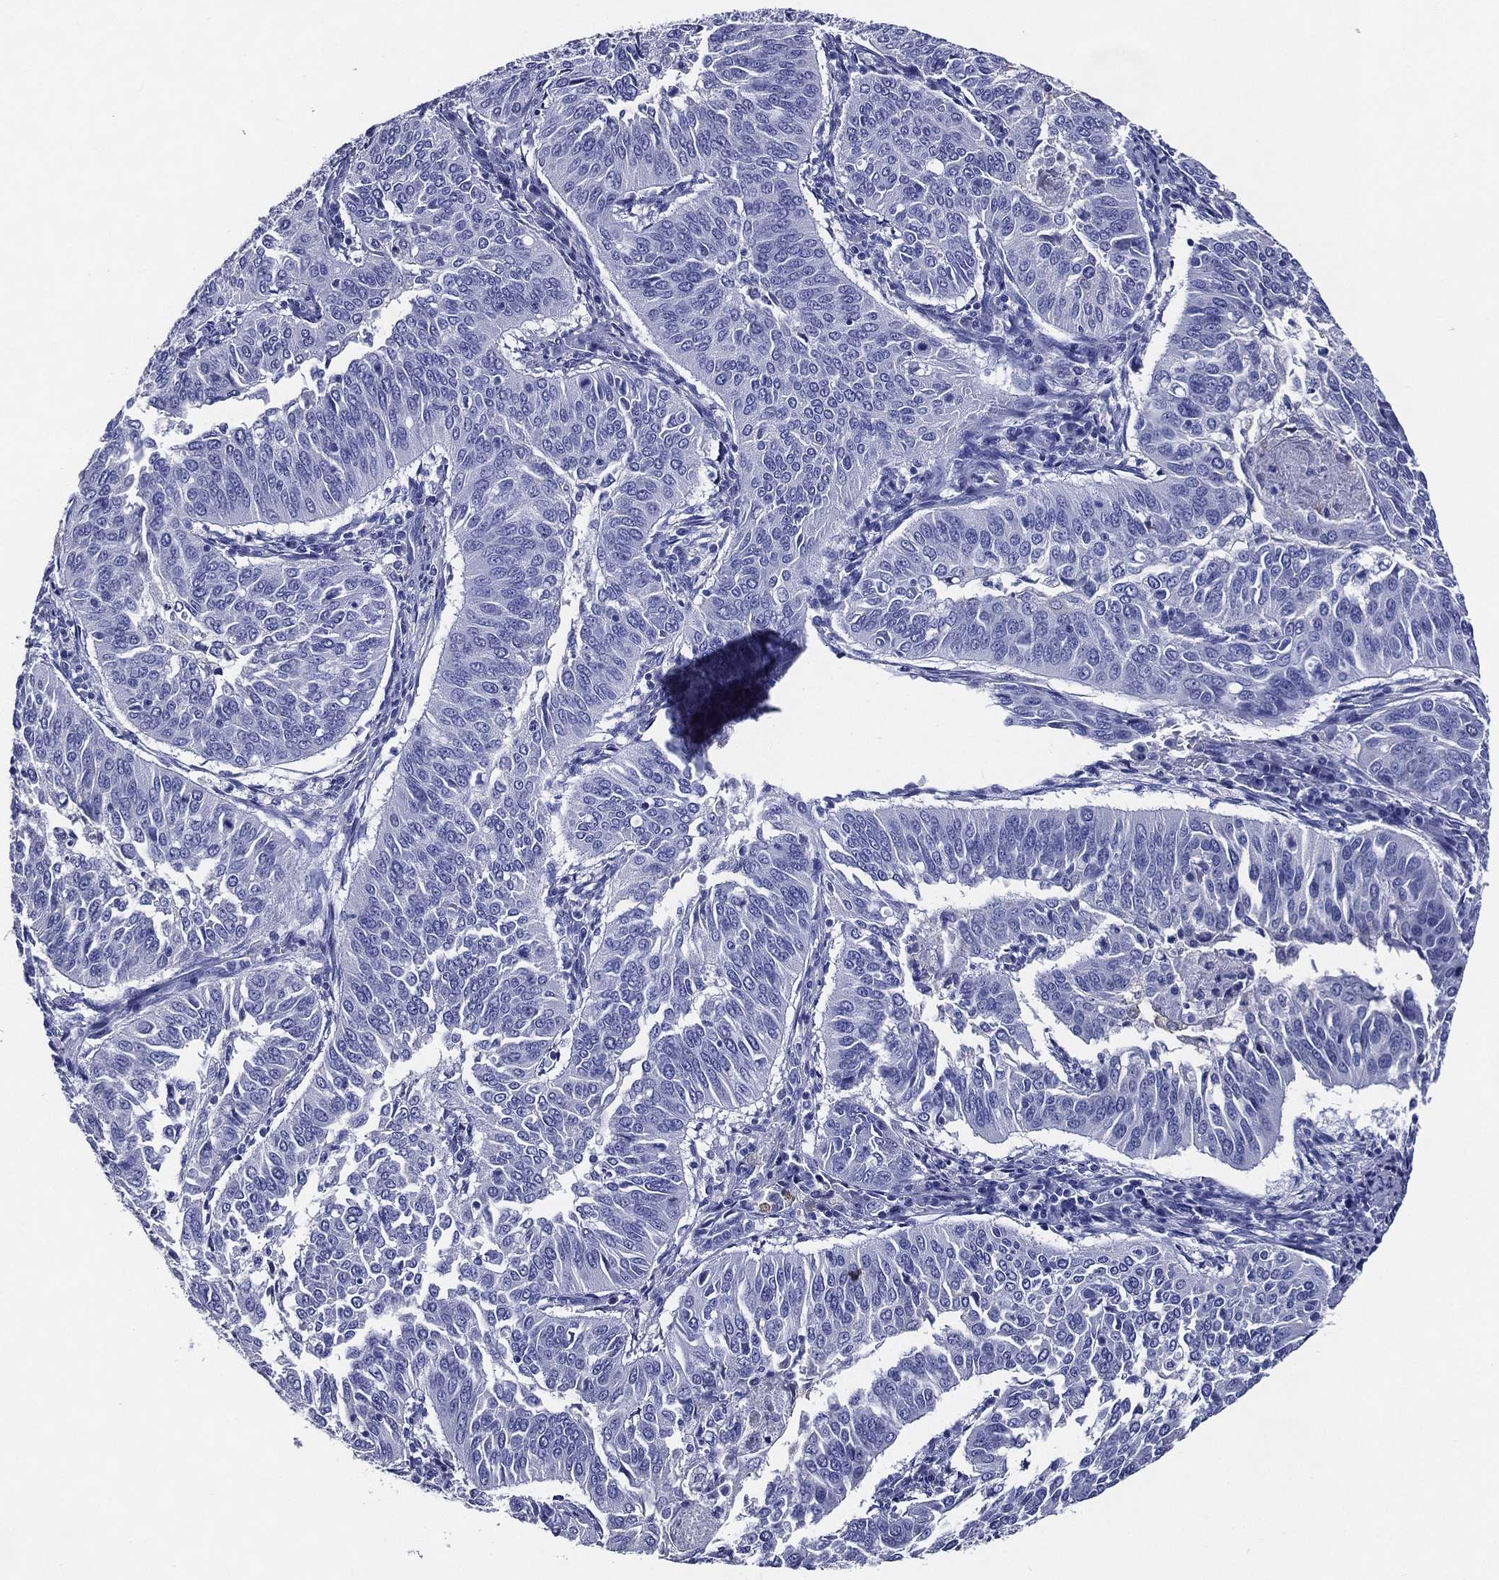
{"staining": {"intensity": "negative", "quantity": "none", "location": "none"}, "tissue": "cervical cancer", "cell_type": "Tumor cells", "image_type": "cancer", "snomed": [{"axis": "morphology", "description": "Normal tissue, NOS"}, {"axis": "morphology", "description": "Squamous cell carcinoma, NOS"}, {"axis": "topography", "description": "Cervix"}], "caption": "Immunohistochemistry histopathology image of neoplastic tissue: cervical cancer stained with DAB (3,3'-diaminobenzidine) displays no significant protein expression in tumor cells. The staining is performed using DAB (3,3'-diaminobenzidine) brown chromogen with nuclei counter-stained in using hematoxylin.", "gene": "ACE2", "patient": {"sex": "female", "age": 39}}